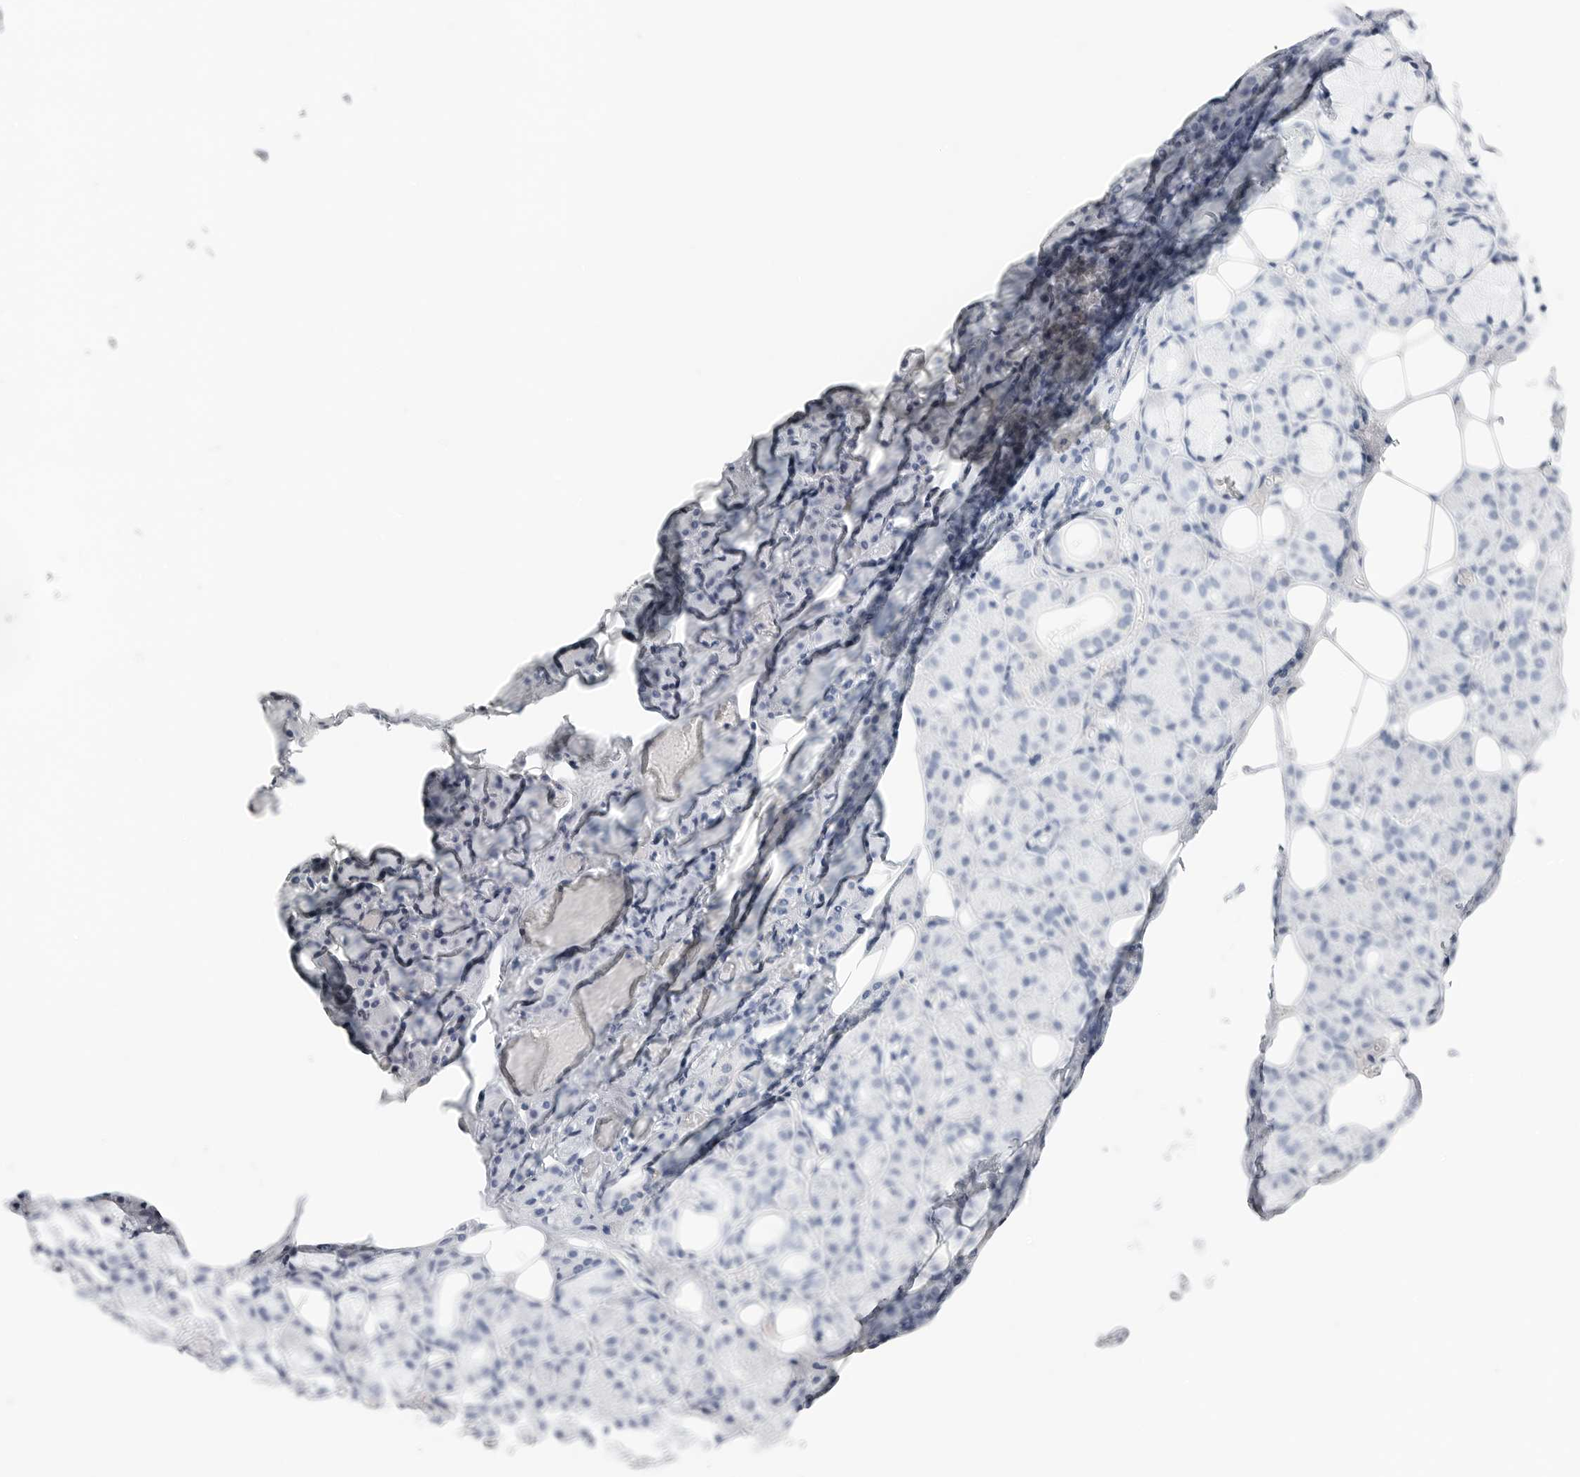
{"staining": {"intensity": "negative", "quantity": "none", "location": "none"}, "tissue": "salivary gland", "cell_type": "Glandular cells", "image_type": "normal", "snomed": [{"axis": "morphology", "description": "Normal tissue, NOS"}, {"axis": "topography", "description": "Salivary gland"}], "caption": "IHC photomicrograph of unremarkable salivary gland: salivary gland stained with DAB (3,3'-diaminobenzidine) exhibits no significant protein positivity in glandular cells.", "gene": "SLC19A1", "patient": {"sex": "male", "age": 63}}